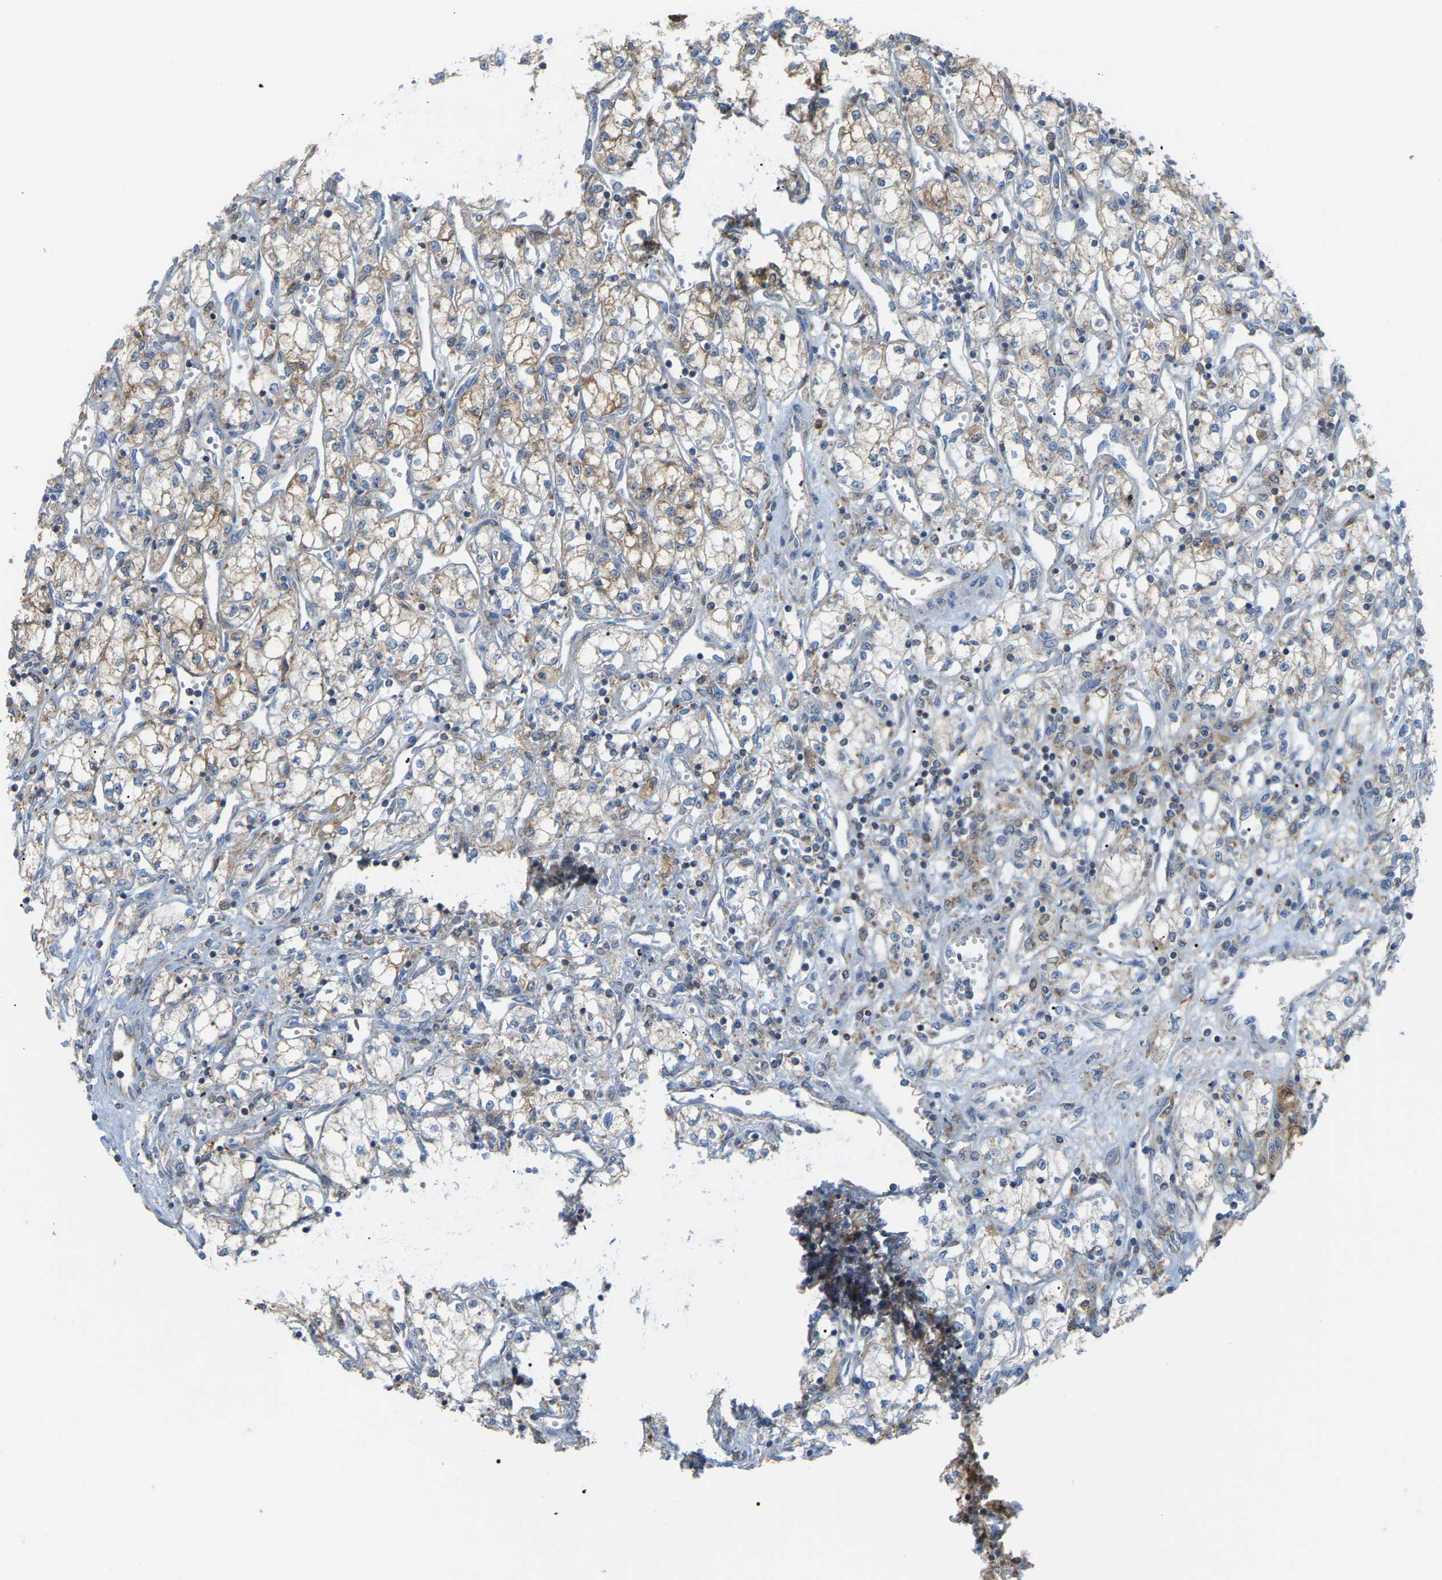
{"staining": {"intensity": "weak", "quantity": ">75%", "location": "cytoplasmic/membranous"}, "tissue": "renal cancer", "cell_type": "Tumor cells", "image_type": "cancer", "snomed": [{"axis": "morphology", "description": "Adenocarcinoma, NOS"}, {"axis": "topography", "description": "Kidney"}], "caption": "IHC micrograph of renal cancer stained for a protein (brown), which reveals low levels of weak cytoplasmic/membranous positivity in about >75% of tumor cells.", "gene": "CROT", "patient": {"sex": "male", "age": 59}}